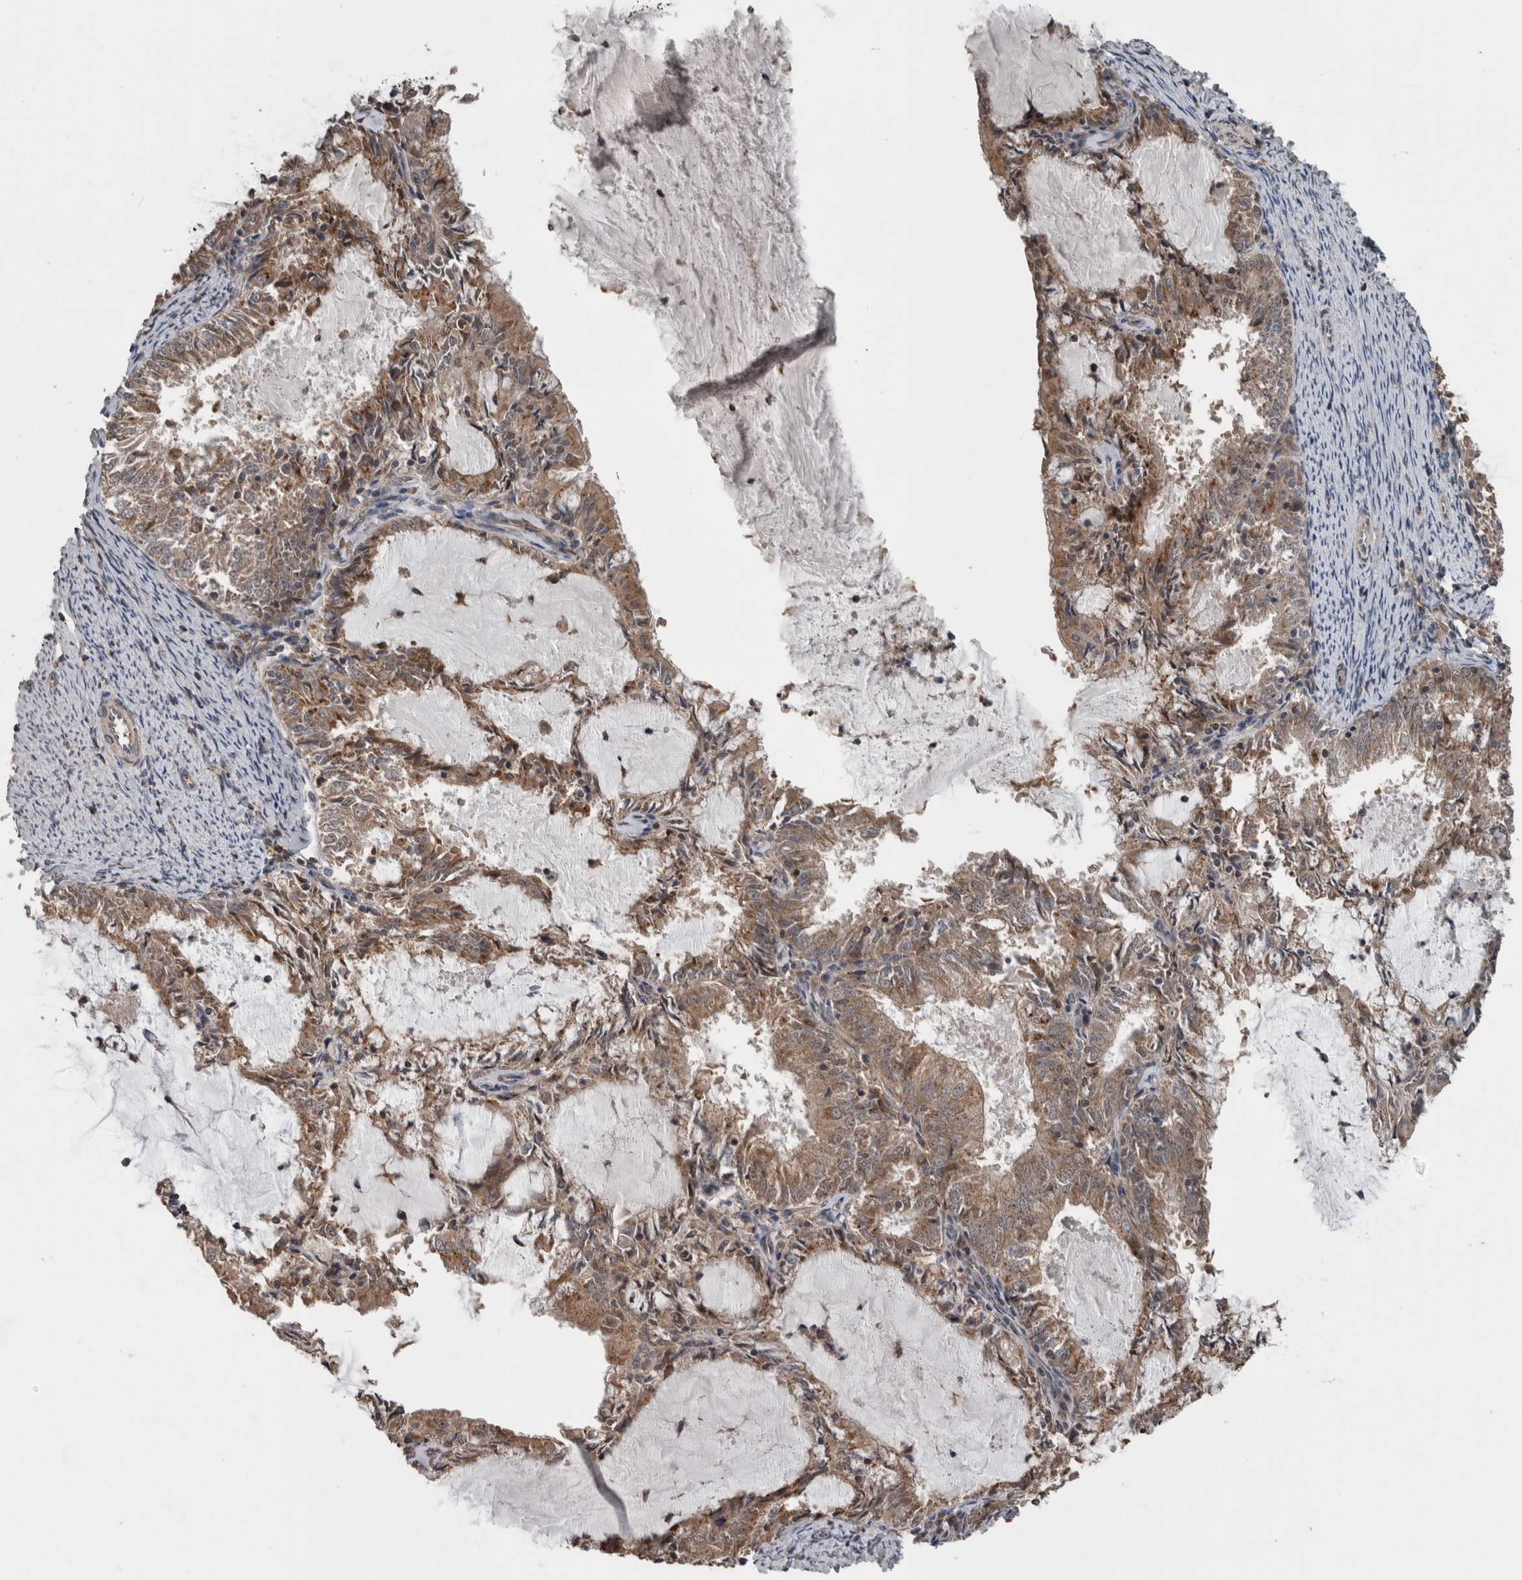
{"staining": {"intensity": "moderate", "quantity": ">75%", "location": "cytoplasmic/membranous"}, "tissue": "endometrial cancer", "cell_type": "Tumor cells", "image_type": "cancer", "snomed": [{"axis": "morphology", "description": "Adenocarcinoma, NOS"}, {"axis": "topography", "description": "Endometrium"}], "caption": "Protein positivity by immunohistochemistry reveals moderate cytoplasmic/membranous positivity in about >75% of tumor cells in adenocarcinoma (endometrial). (Brightfield microscopy of DAB IHC at high magnification).", "gene": "RIOK3", "patient": {"sex": "female", "age": 57}}